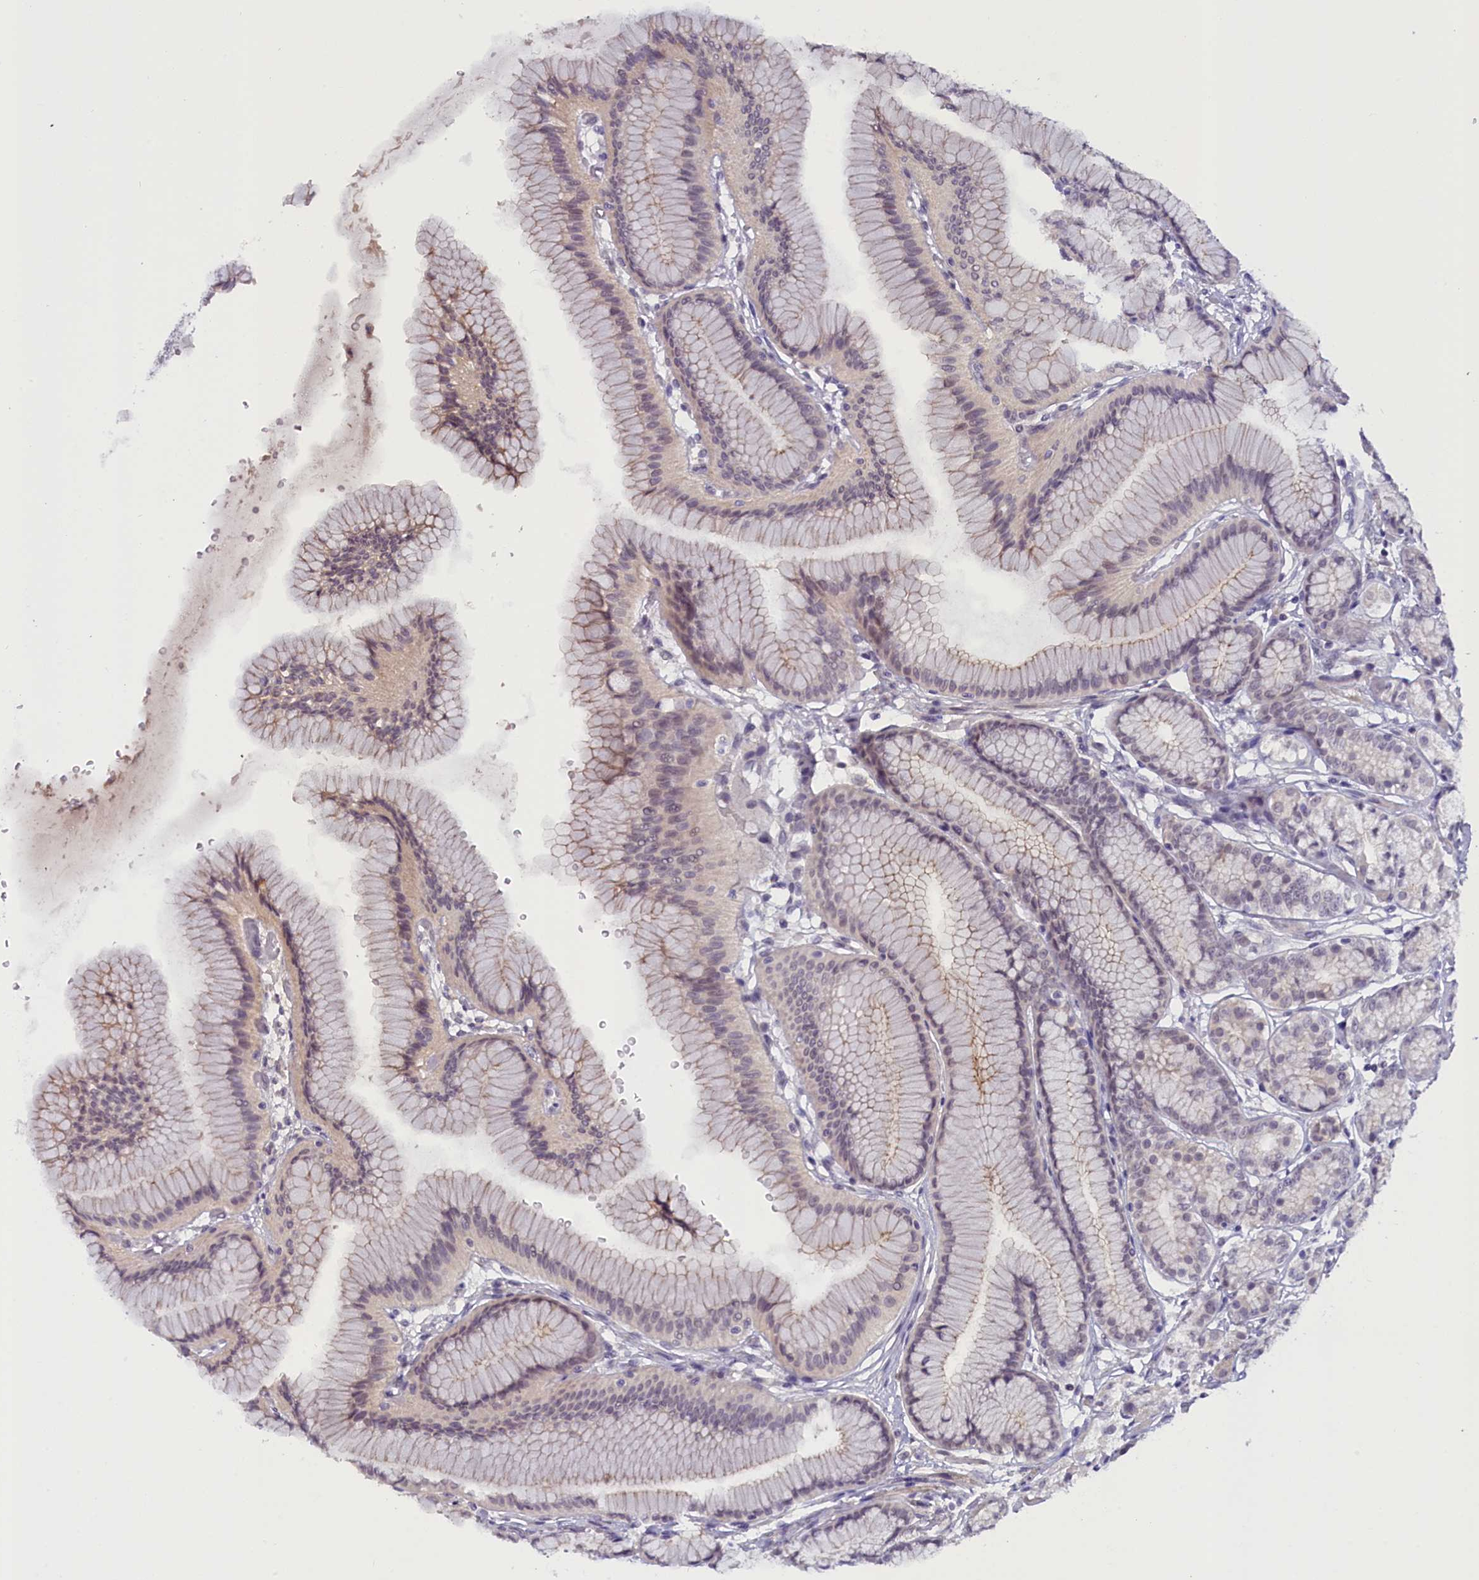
{"staining": {"intensity": "weak", "quantity": "25%-75%", "location": "nuclear"}, "tissue": "stomach", "cell_type": "Glandular cells", "image_type": "normal", "snomed": [{"axis": "morphology", "description": "Normal tissue, NOS"}, {"axis": "morphology", "description": "Adenocarcinoma, NOS"}, {"axis": "morphology", "description": "Adenocarcinoma, High grade"}, {"axis": "topography", "description": "Stomach, upper"}, {"axis": "topography", "description": "Stomach"}], "caption": "An image showing weak nuclear expression in about 25%-75% of glandular cells in unremarkable stomach, as visualized by brown immunohistochemical staining.", "gene": "CRAMP1", "patient": {"sex": "female", "age": 65}}